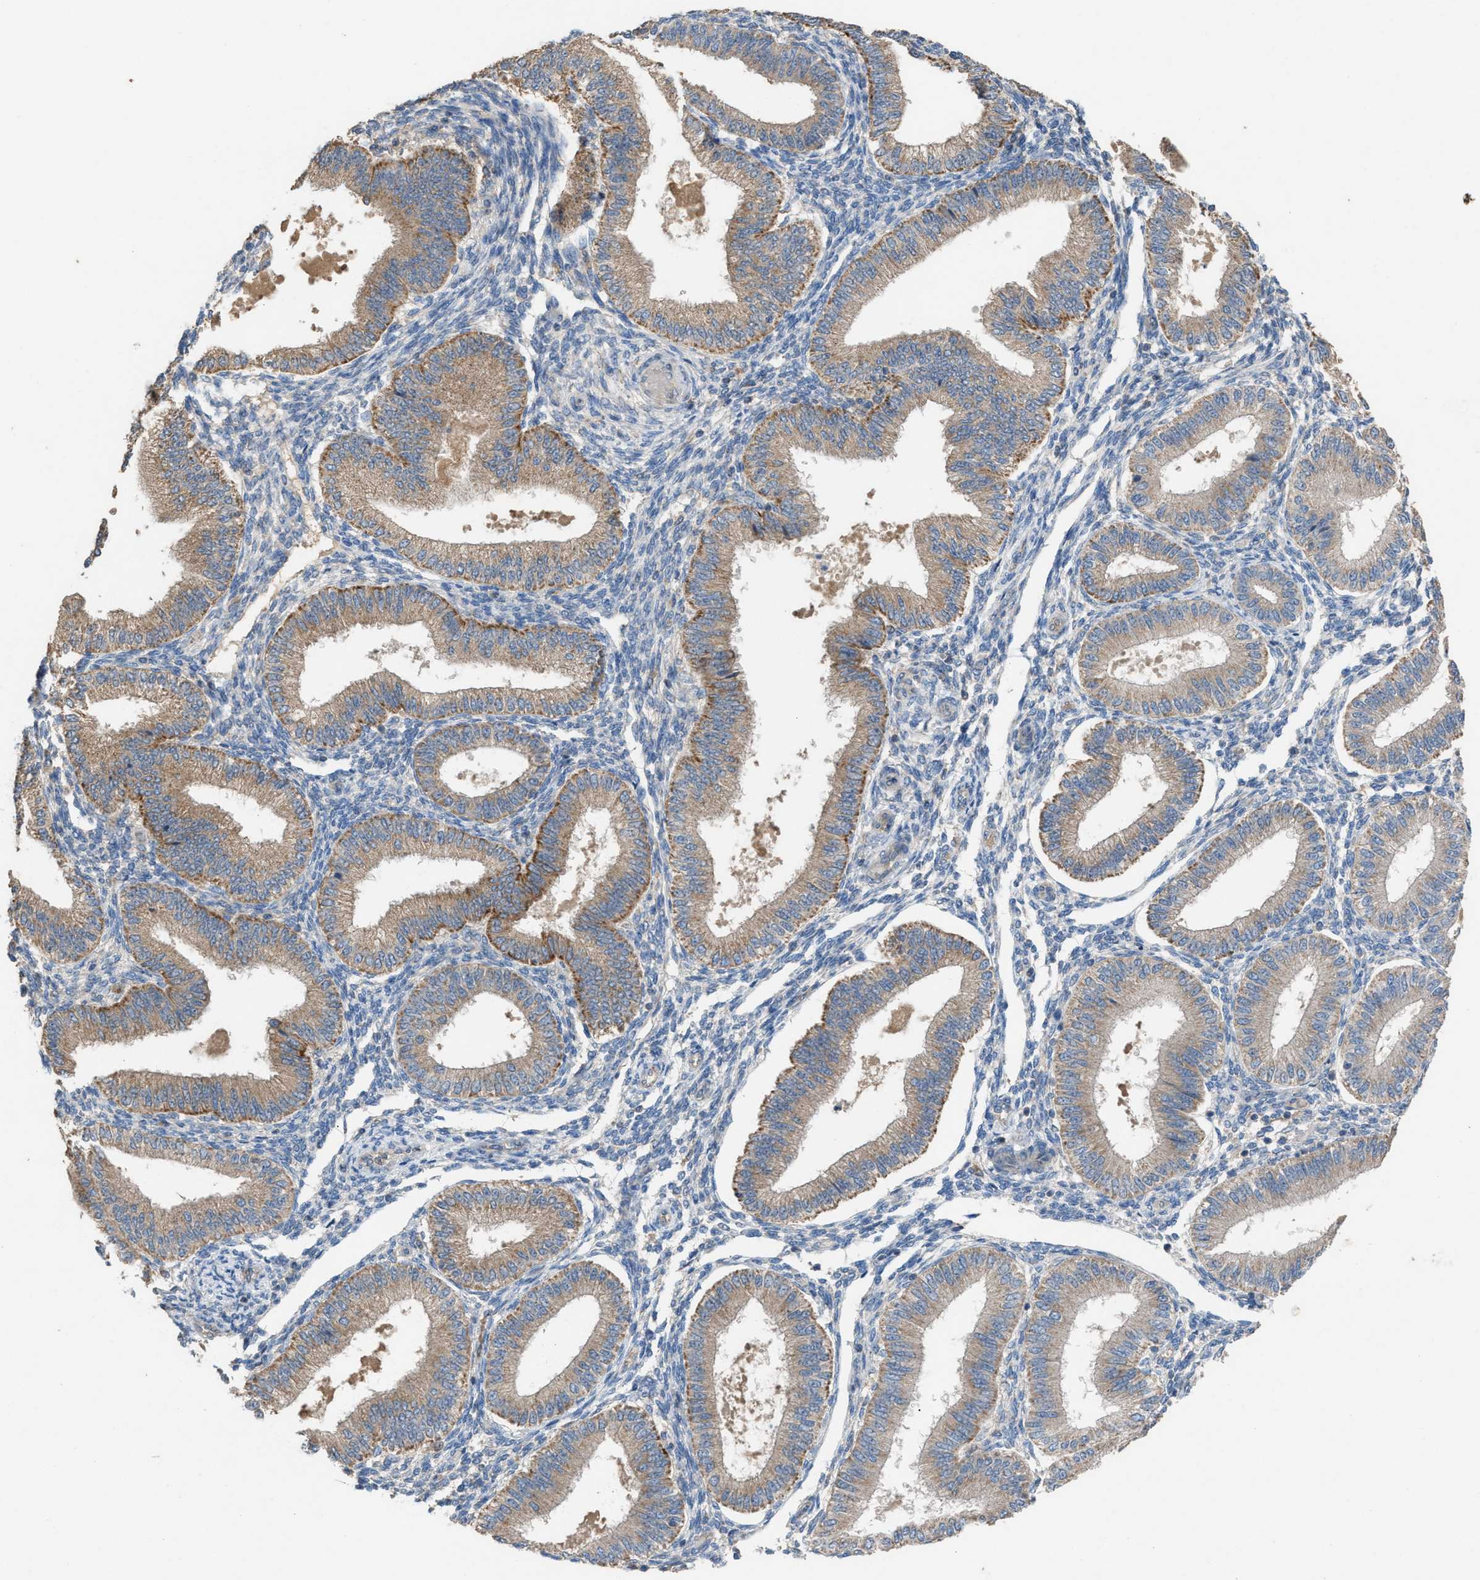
{"staining": {"intensity": "weak", "quantity": "<25%", "location": "cytoplasmic/membranous"}, "tissue": "endometrium", "cell_type": "Cells in endometrial stroma", "image_type": "normal", "snomed": [{"axis": "morphology", "description": "Normal tissue, NOS"}, {"axis": "topography", "description": "Endometrium"}], "caption": "Immunohistochemistry image of benign human endometrium stained for a protein (brown), which reveals no positivity in cells in endometrial stroma. Brightfield microscopy of IHC stained with DAB (brown) and hematoxylin (blue), captured at high magnification.", "gene": "TPK1", "patient": {"sex": "female", "age": 39}}